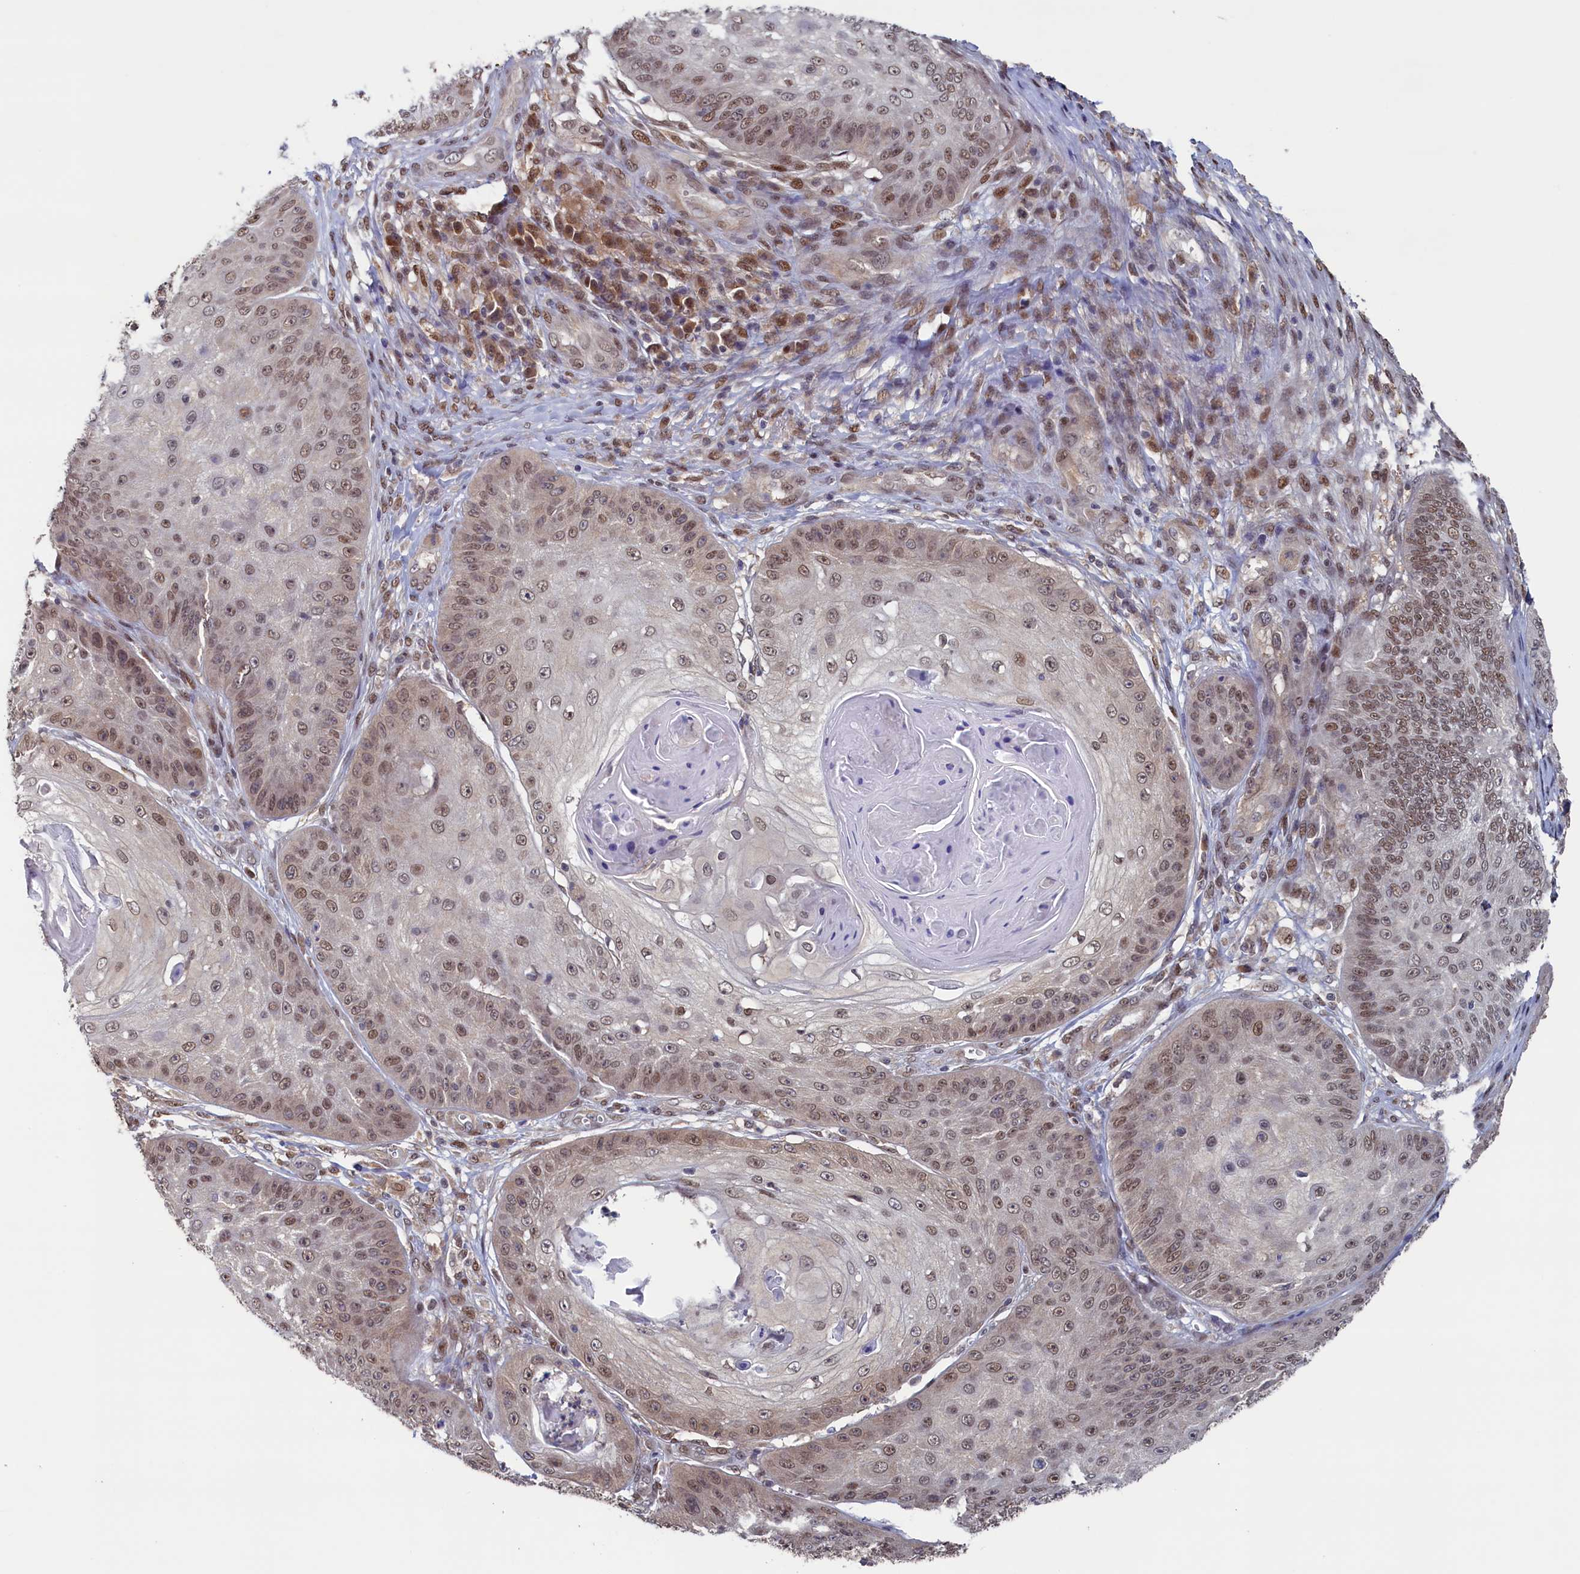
{"staining": {"intensity": "moderate", "quantity": ">75%", "location": "nuclear"}, "tissue": "skin cancer", "cell_type": "Tumor cells", "image_type": "cancer", "snomed": [{"axis": "morphology", "description": "Squamous cell carcinoma, NOS"}, {"axis": "topography", "description": "Skin"}], "caption": "The micrograph reveals immunohistochemical staining of skin cancer. There is moderate nuclear expression is identified in about >75% of tumor cells.", "gene": "AHCY", "patient": {"sex": "male", "age": 70}}